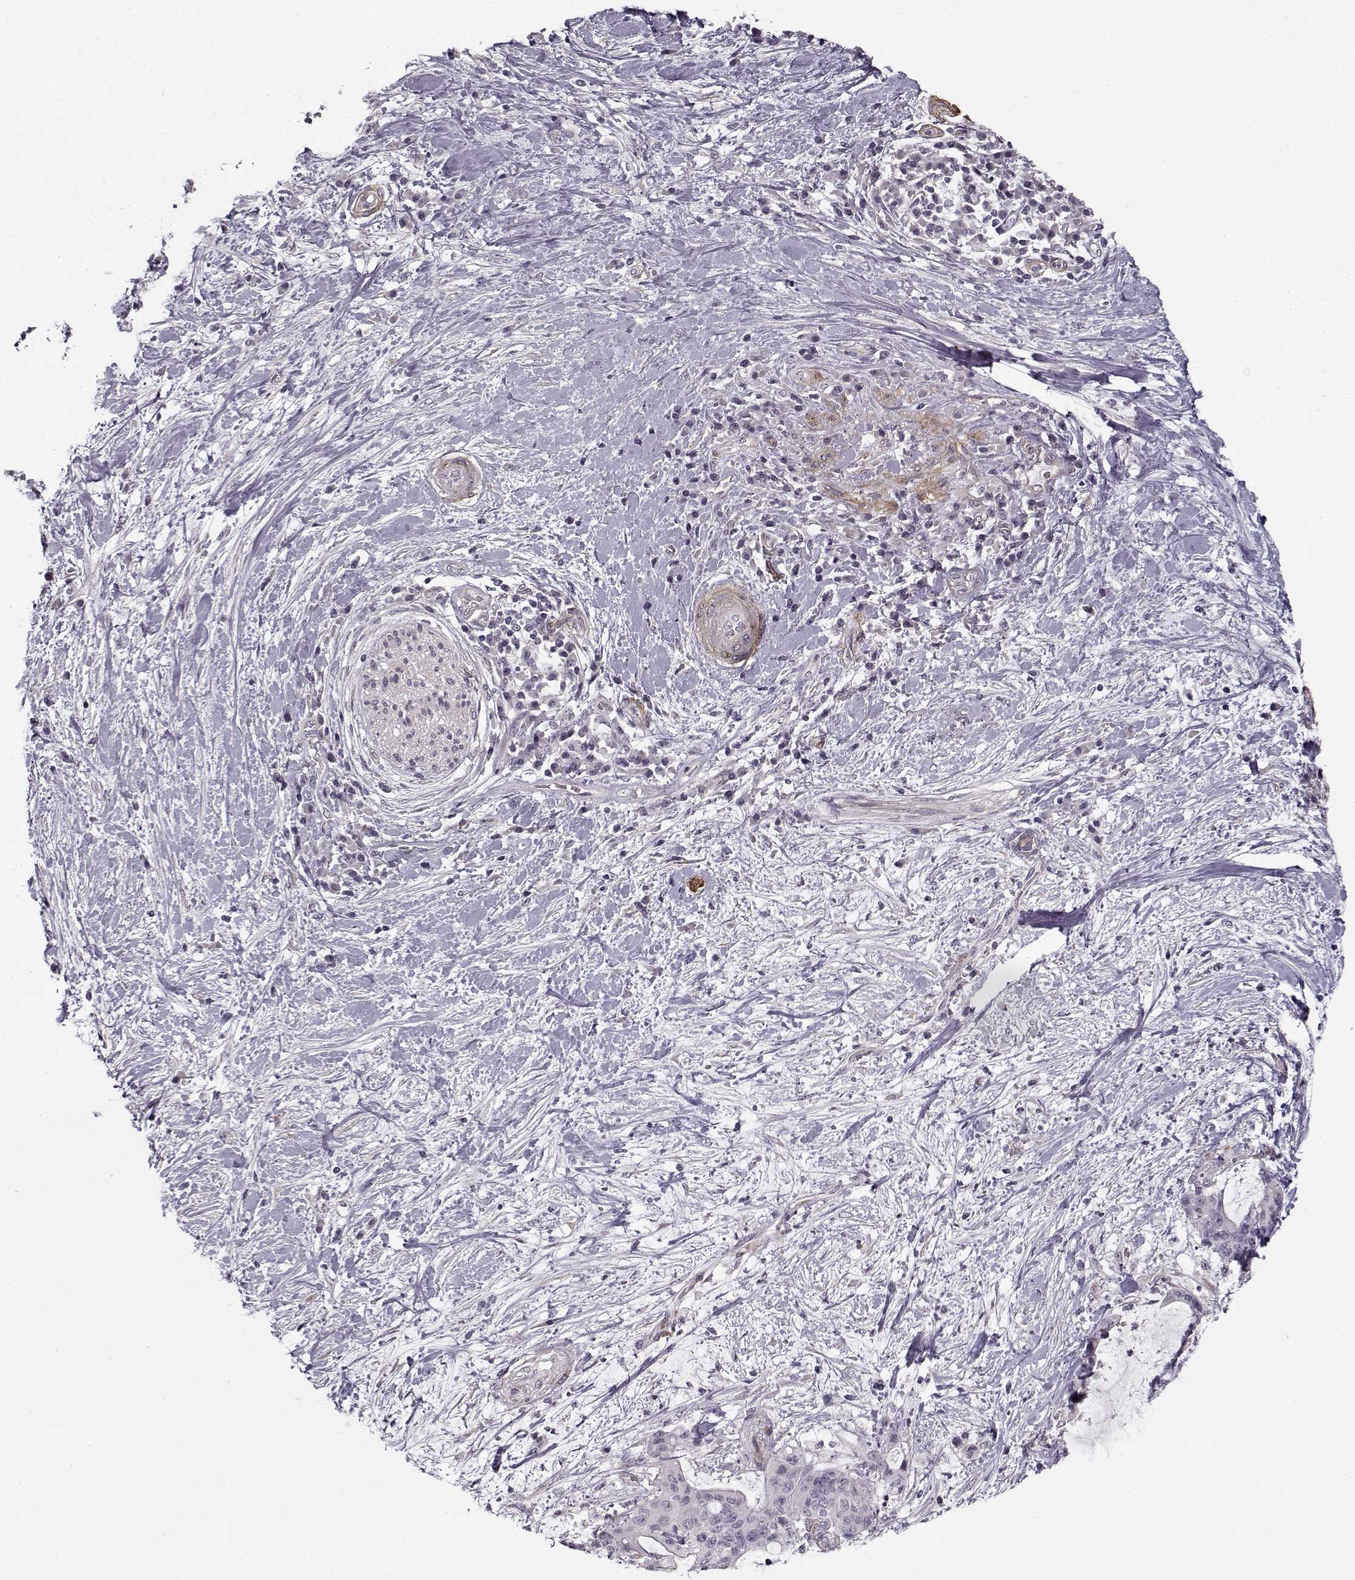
{"staining": {"intensity": "negative", "quantity": "none", "location": "none"}, "tissue": "liver cancer", "cell_type": "Tumor cells", "image_type": "cancer", "snomed": [{"axis": "morphology", "description": "Cholangiocarcinoma"}, {"axis": "topography", "description": "Liver"}], "caption": "High magnification brightfield microscopy of liver cancer (cholangiocarcinoma) stained with DAB (3,3'-diaminobenzidine) (brown) and counterstained with hematoxylin (blue): tumor cells show no significant staining. (Immunohistochemistry (ihc), brightfield microscopy, high magnification).", "gene": "LAMB2", "patient": {"sex": "female", "age": 73}}